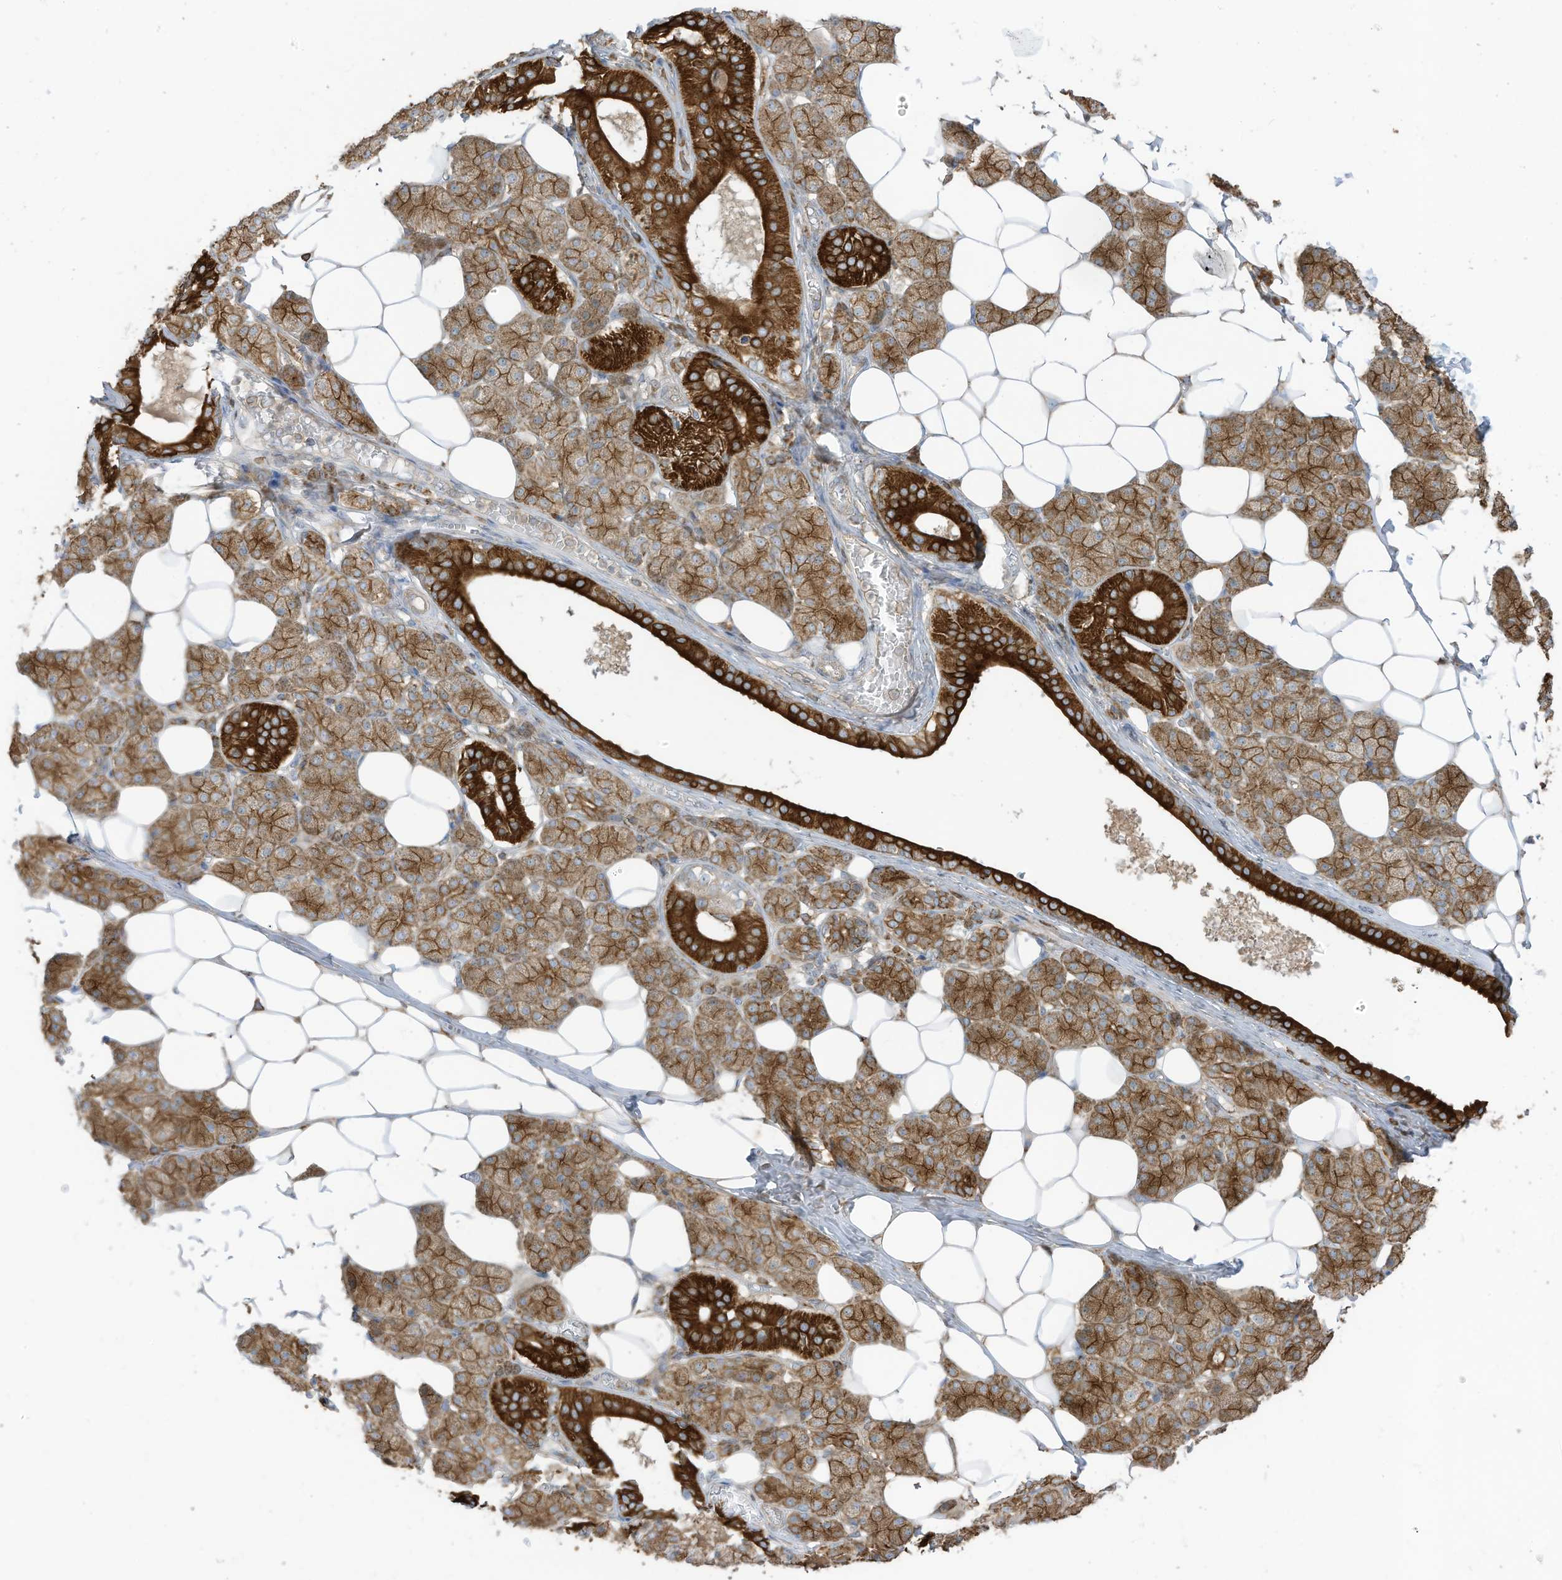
{"staining": {"intensity": "strong", "quantity": ">75%", "location": "cytoplasmic/membranous"}, "tissue": "salivary gland", "cell_type": "Glandular cells", "image_type": "normal", "snomed": [{"axis": "morphology", "description": "Normal tissue, NOS"}, {"axis": "topography", "description": "Salivary gland"}], "caption": "The image displays immunohistochemical staining of benign salivary gland. There is strong cytoplasmic/membranous expression is seen in about >75% of glandular cells.", "gene": "CGAS", "patient": {"sex": "female", "age": 33}}